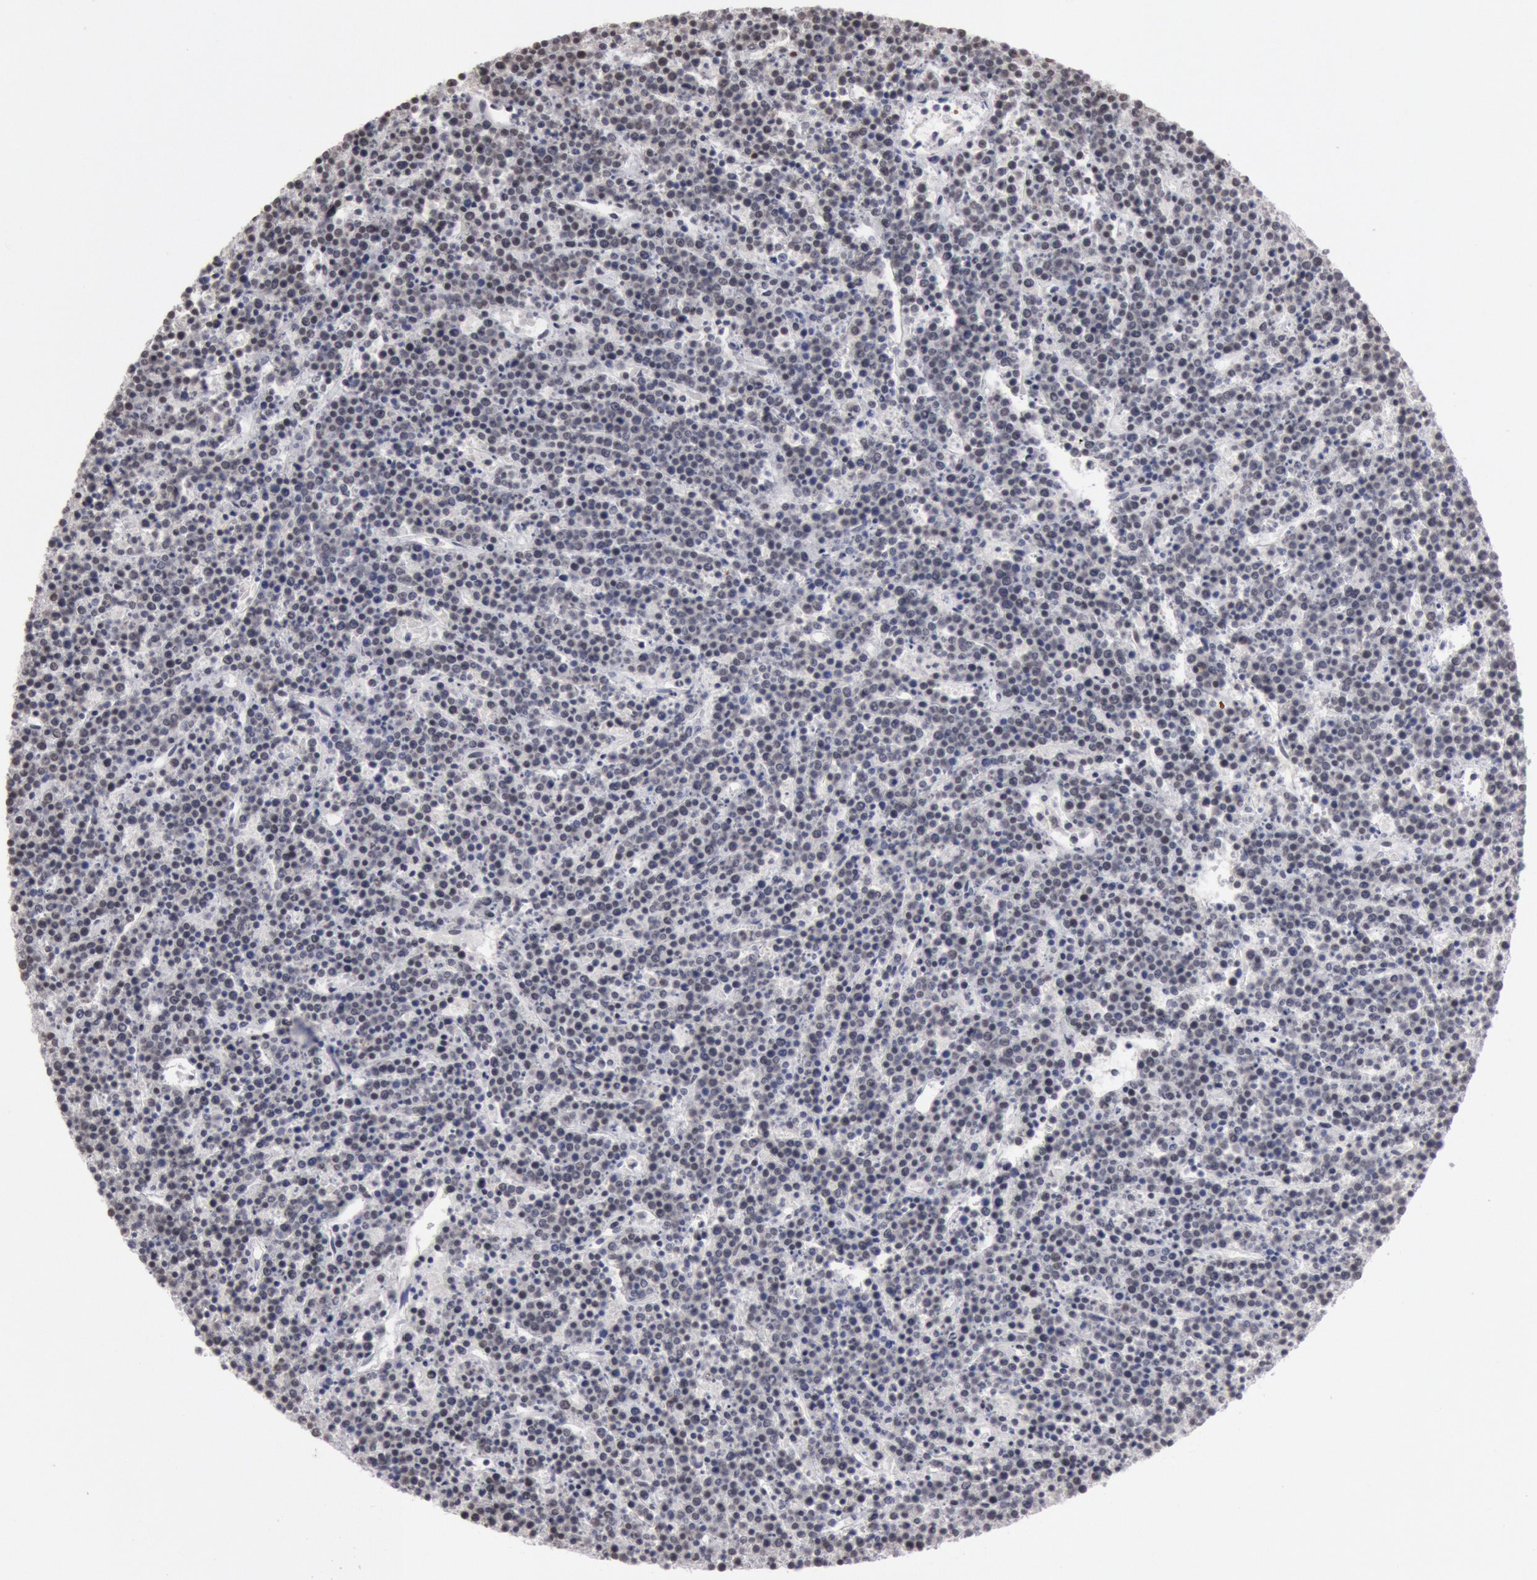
{"staining": {"intensity": "moderate", "quantity": "25%-75%", "location": "nuclear"}, "tissue": "lymphoma", "cell_type": "Tumor cells", "image_type": "cancer", "snomed": [{"axis": "morphology", "description": "Malignant lymphoma, non-Hodgkin's type, High grade"}, {"axis": "topography", "description": "Ovary"}], "caption": "Immunohistochemistry (IHC) (DAB (3,3'-diaminobenzidine)) staining of human malignant lymphoma, non-Hodgkin's type (high-grade) displays moderate nuclear protein staining in approximately 25%-75% of tumor cells.", "gene": "ESS2", "patient": {"sex": "female", "age": 56}}